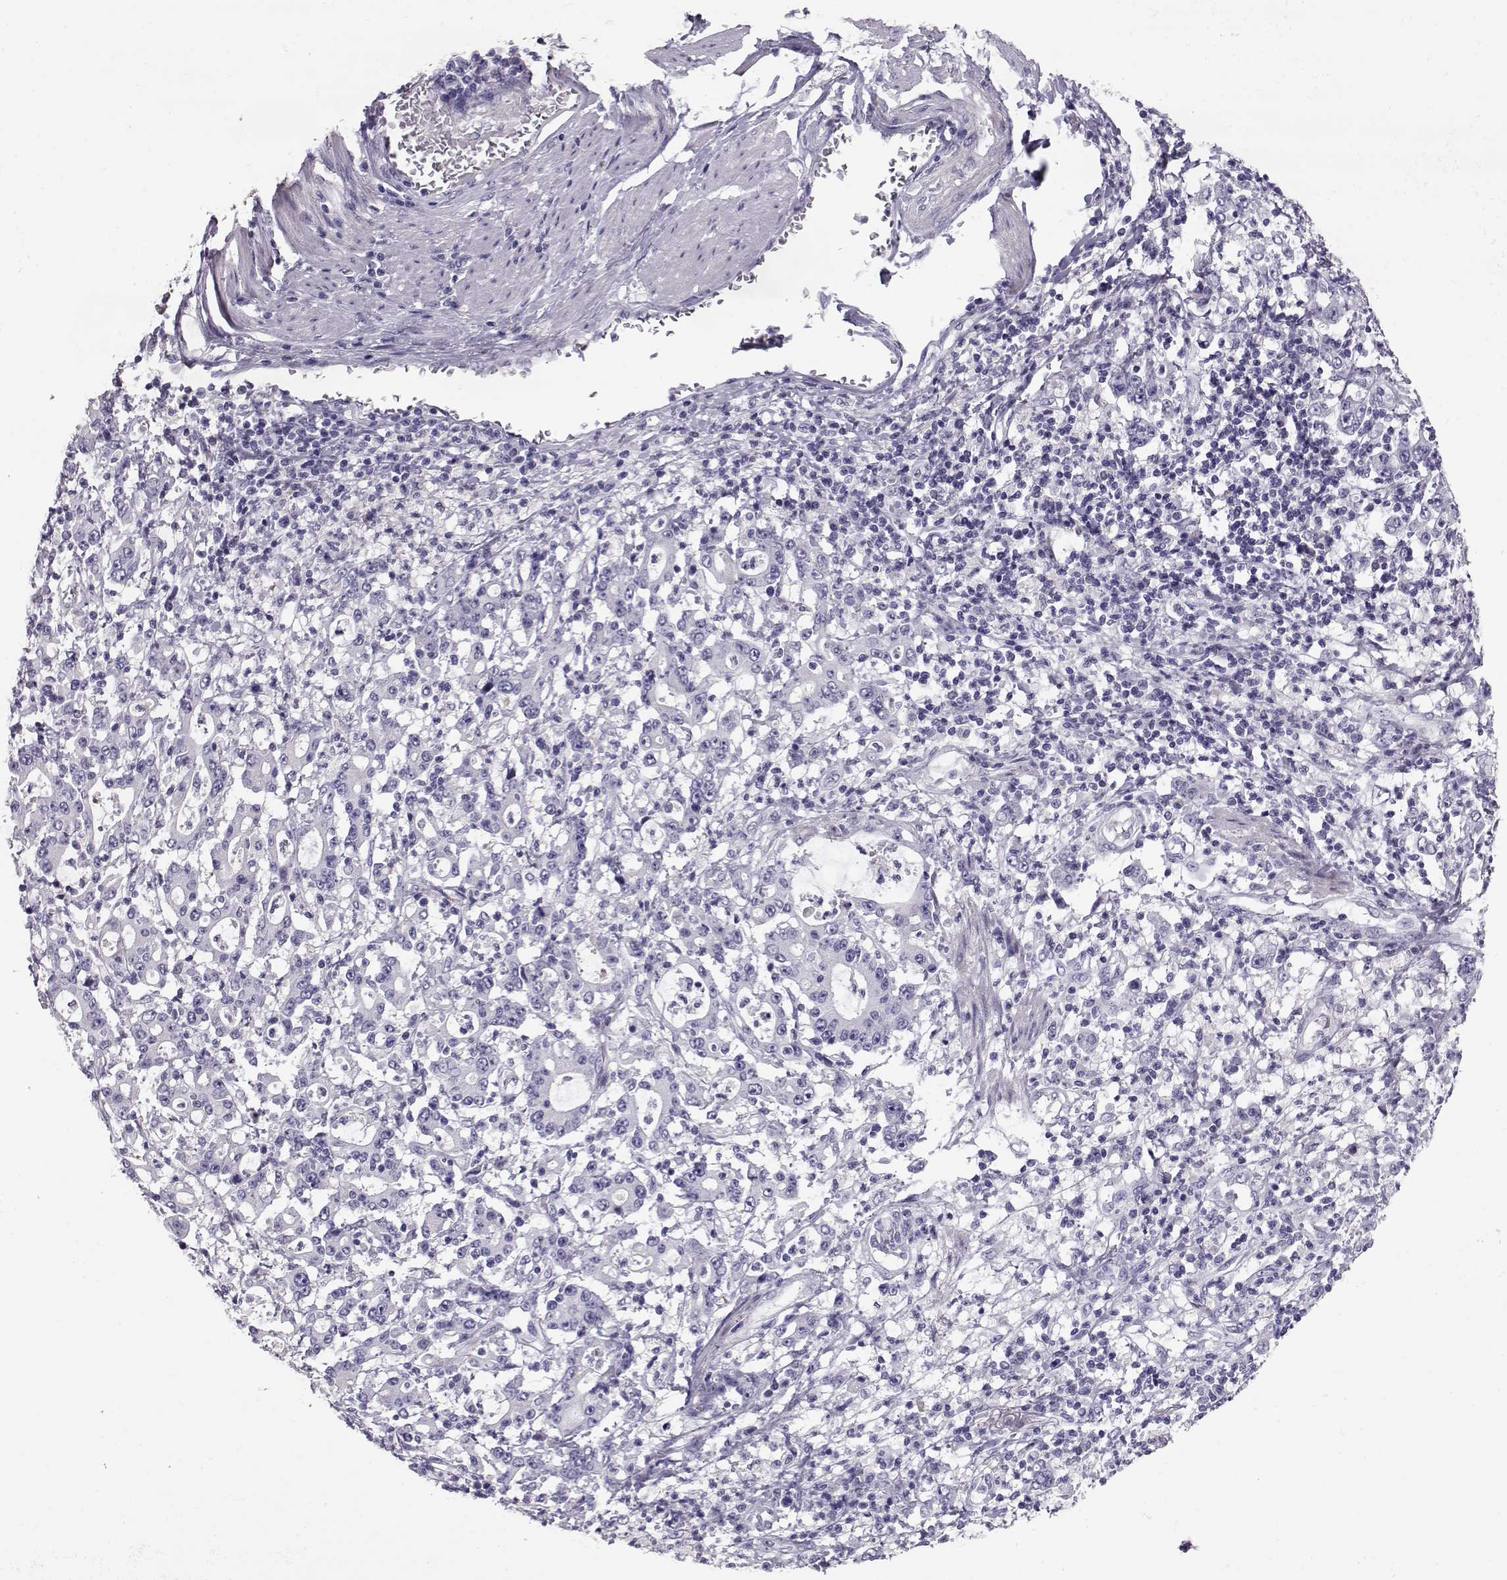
{"staining": {"intensity": "negative", "quantity": "none", "location": "none"}, "tissue": "stomach cancer", "cell_type": "Tumor cells", "image_type": "cancer", "snomed": [{"axis": "morphology", "description": "Adenocarcinoma, NOS"}, {"axis": "topography", "description": "Stomach, upper"}], "caption": "Tumor cells are negative for protein expression in human stomach adenocarcinoma.", "gene": "RD3", "patient": {"sex": "male", "age": 68}}